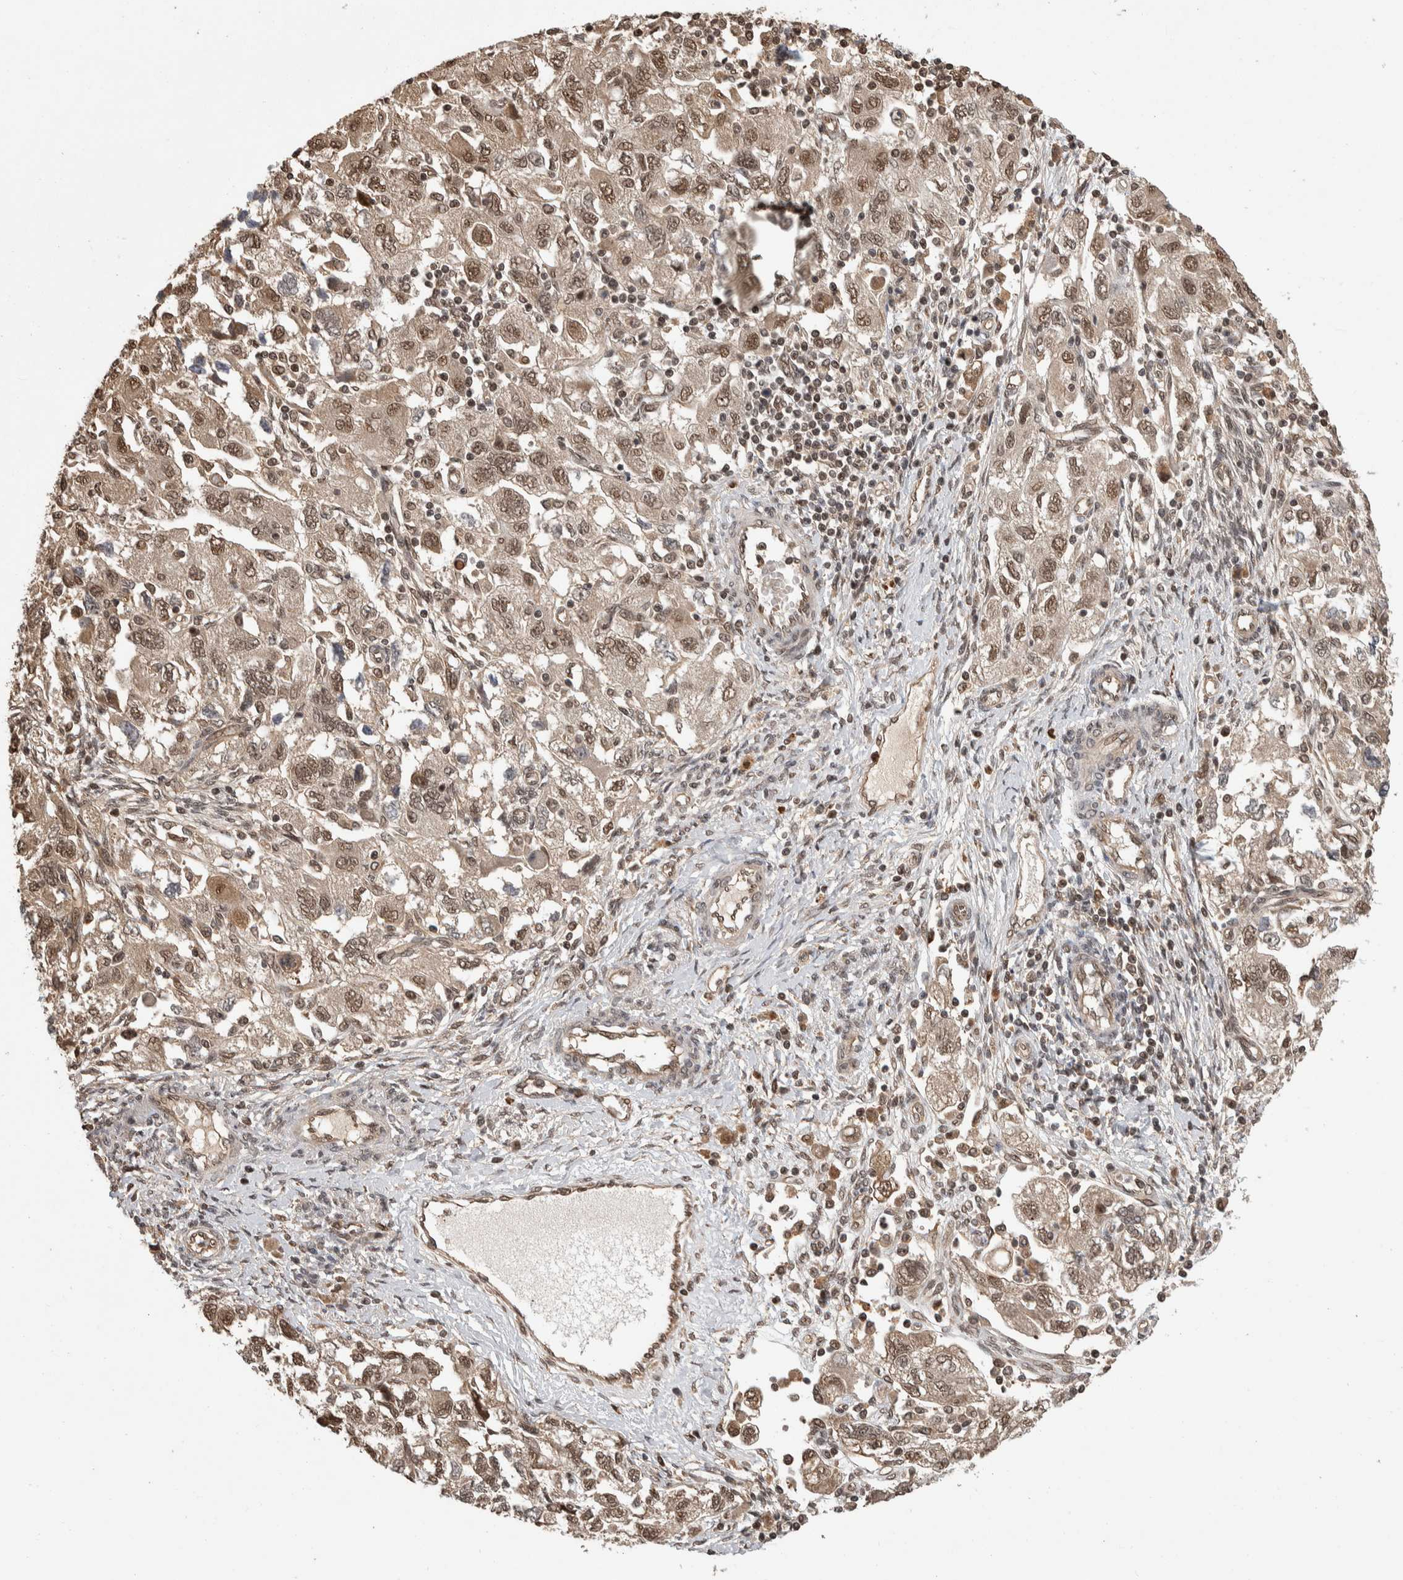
{"staining": {"intensity": "moderate", "quantity": ">75%", "location": "nuclear"}, "tissue": "ovarian cancer", "cell_type": "Tumor cells", "image_type": "cancer", "snomed": [{"axis": "morphology", "description": "Carcinoma, NOS"}, {"axis": "morphology", "description": "Cystadenocarcinoma, serous, NOS"}, {"axis": "topography", "description": "Ovary"}], "caption": "Ovarian cancer stained for a protein shows moderate nuclear positivity in tumor cells.", "gene": "ZNF592", "patient": {"sex": "female", "age": 69}}